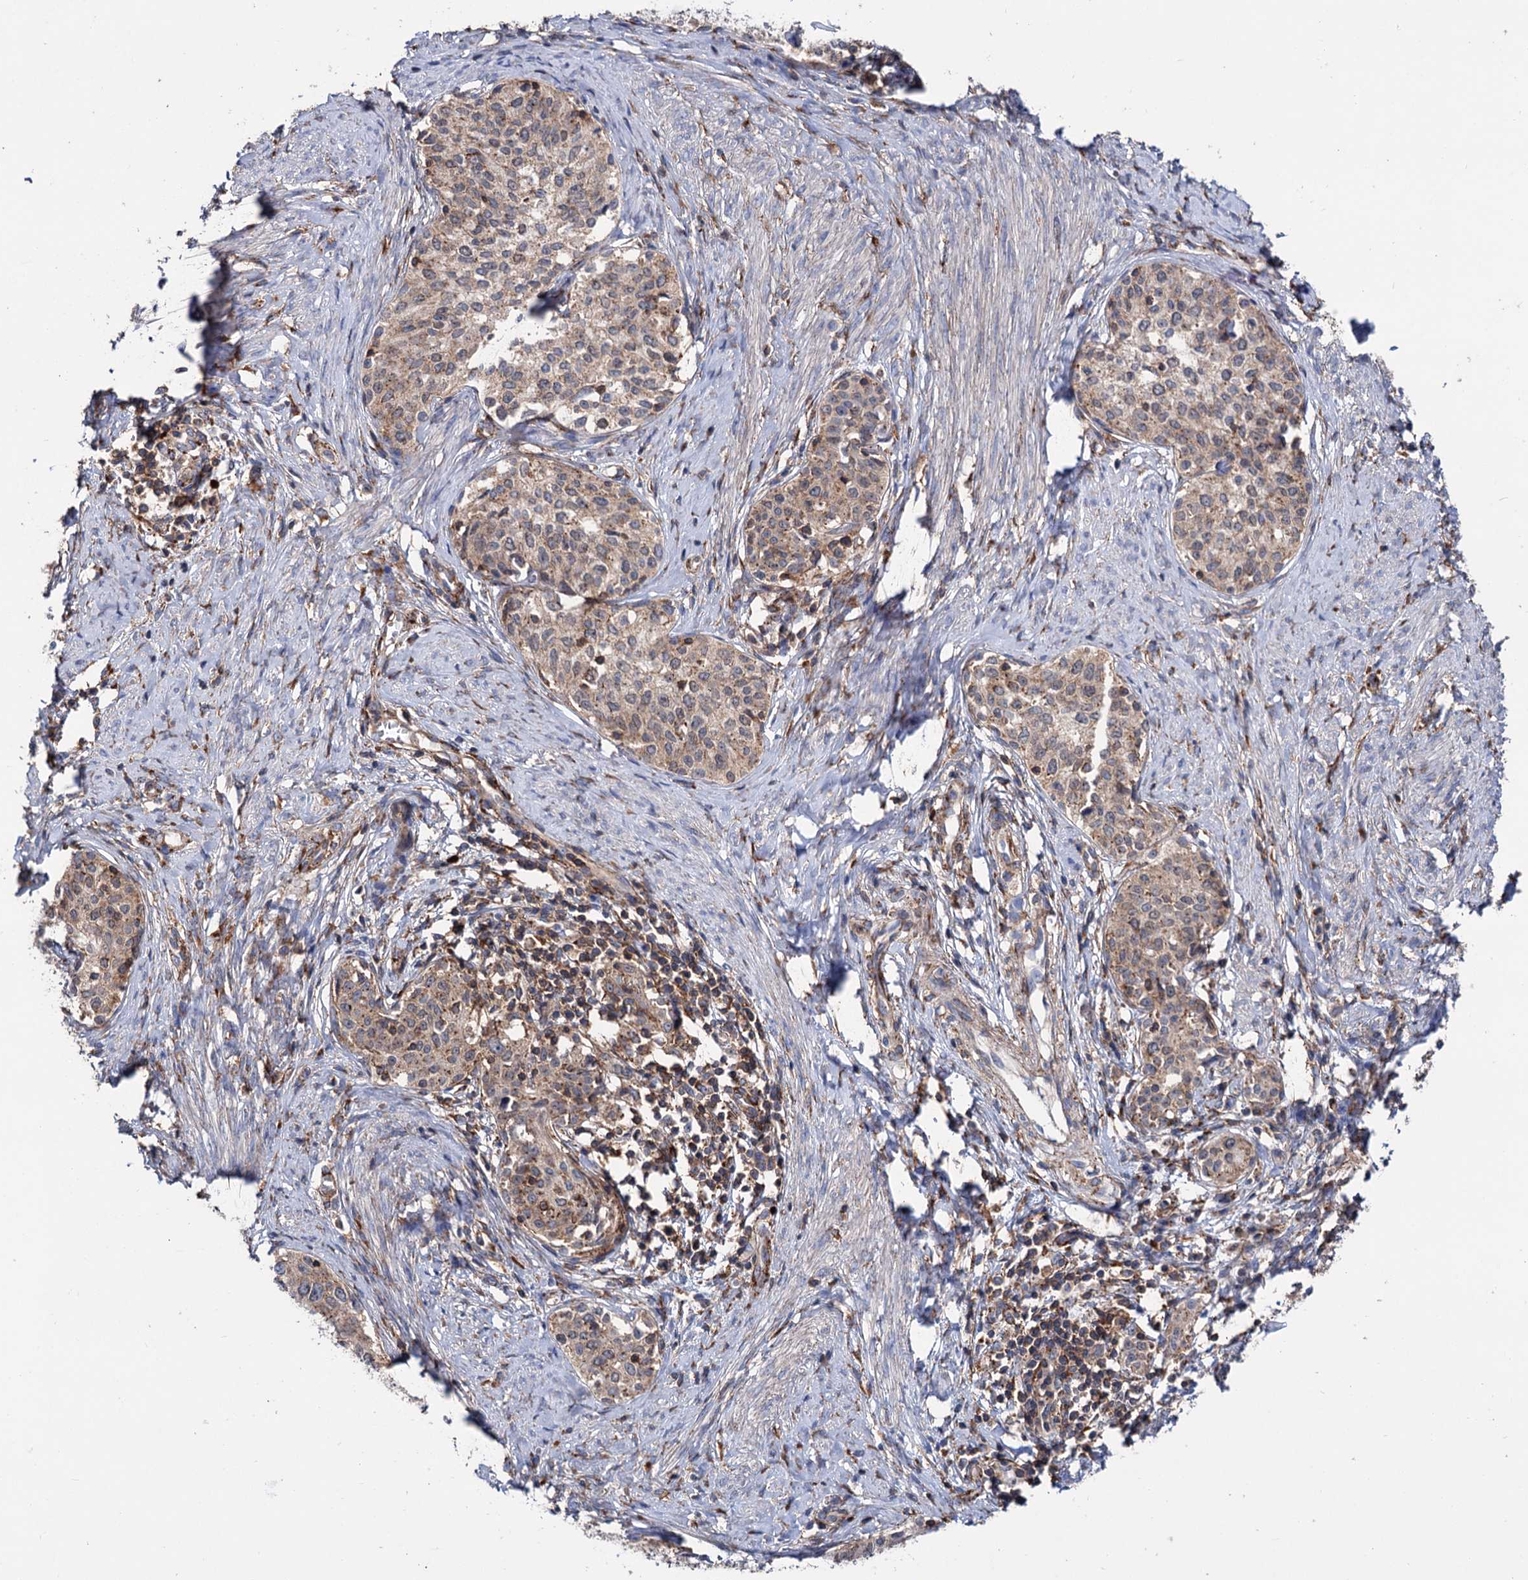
{"staining": {"intensity": "weak", "quantity": ">75%", "location": "cytoplasmic/membranous"}, "tissue": "cervical cancer", "cell_type": "Tumor cells", "image_type": "cancer", "snomed": [{"axis": "morphology", "description": "Squamous cell carcinoma, NOS"}, {"axis": "morphology", "description": "Adenocarcinoma, NOS"}, {"axis": "topography", "description": "Cervix"}], "caption": "Human cervical cancer stained with a protein marker displays weak staining in tumor cells.", "gene": "DEF6", "patient": {"sex": "female", "age": 52}}